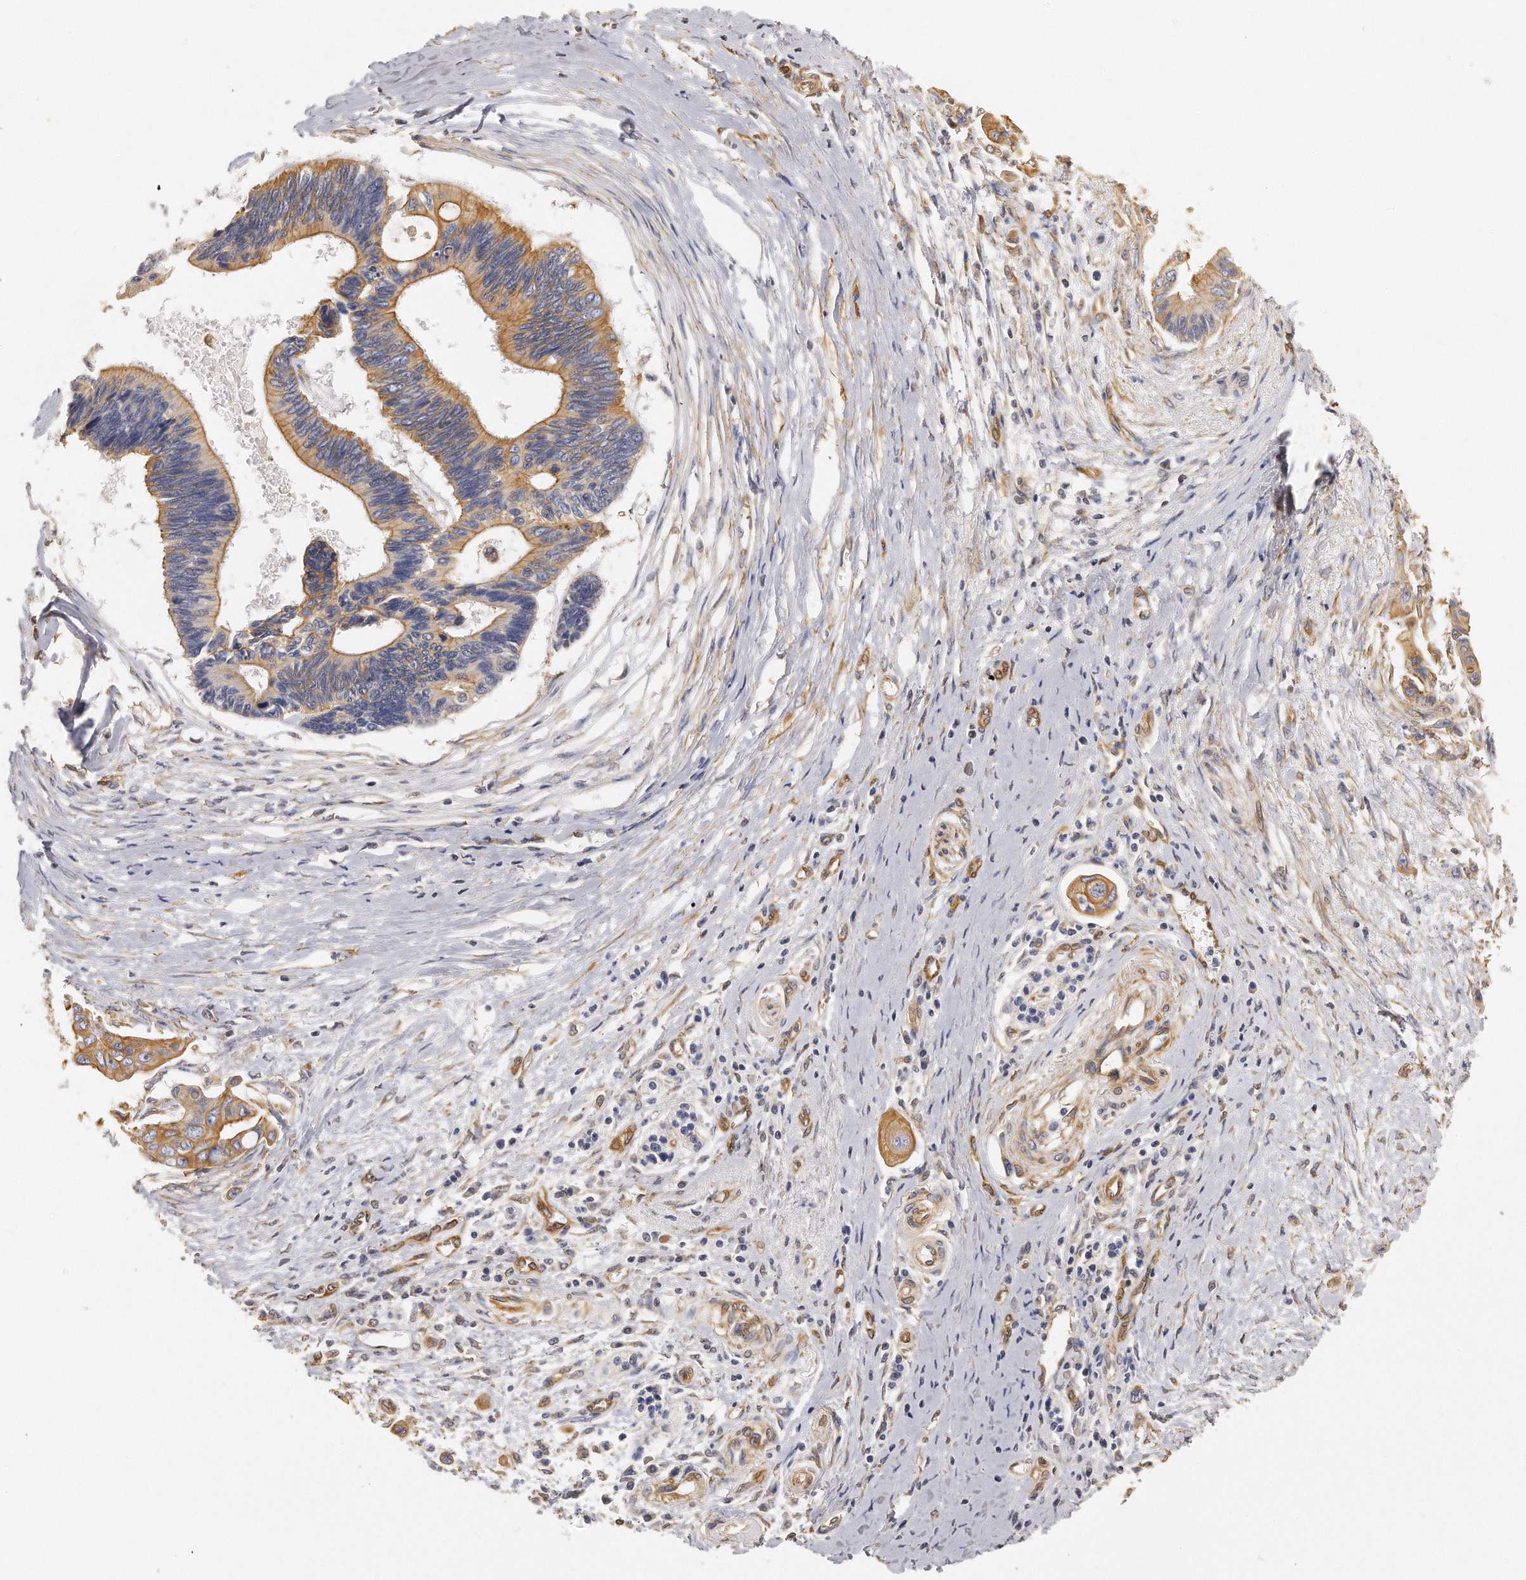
{"staining": {"intensity": "moderate", "quantity": ">75%", "location": "cytoplasmic/membranous"}, "tissue": "pancreatic cancer", "cell_type": "Tumor cells", "image_type": "cancer", "snomed": [{"axis": "morphology", "description": "Adenocarcinoma, NOS"}, {"axis": "topography", "description": "Pancreas"}], "caption": "This is an image of immunohistochemistry (IHC) staining of pancreatic cancer (adenocarcinoma), which shows moderate positivity in the cytoplasmic/membranous of tumor cells.", "gene": "CHST7", "patient": {"sex": "female", "age": 70}}